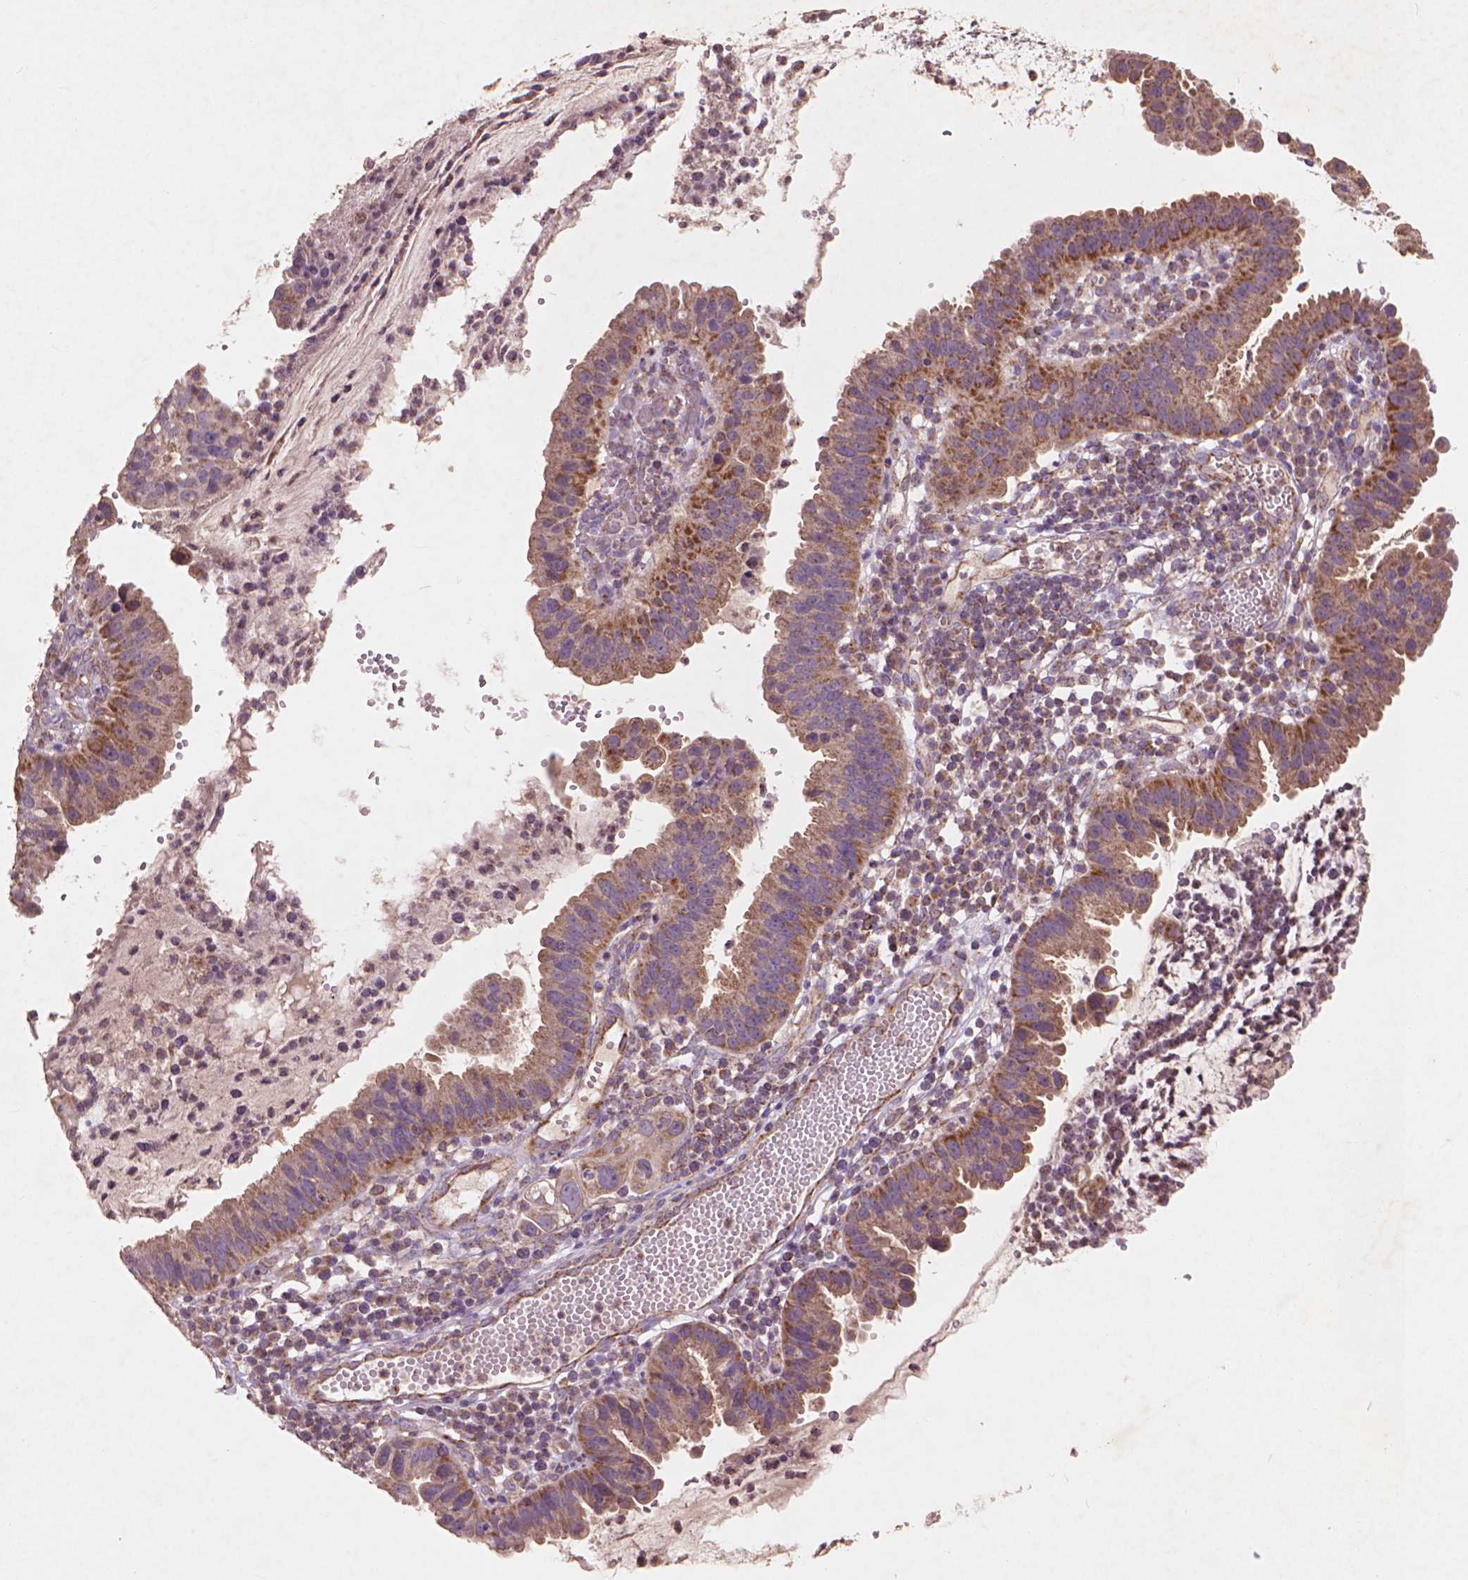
{"staining": {"intensity": "moderate", "quantity": ">75%", "location": "cytoplasmic/membranous"}, "tissue": "cervical cancer", "cell_type": "Tumor cells", "image_type": "cancer", "snomed": [{"axis": "morphology", "description": "Adenocarcinoma, NOS"}, {"axis": "topography", "description": "Cervix"}], "caption": "A high-resolution image shows immunohistochemistry (IHC) staining of adenocarcinoma (cervical), which reveals moderate cytoplasmic/membranous positivity in approximately >75% of tumor cells. The staining was performed using DAB (3,3'-diaminobenzidine), with brown indicating positive protein expression. Nuclei are stained blue with hematoxylin.", "gene": "NLRX1", "patient": {"sex": "female", "age": 34}}